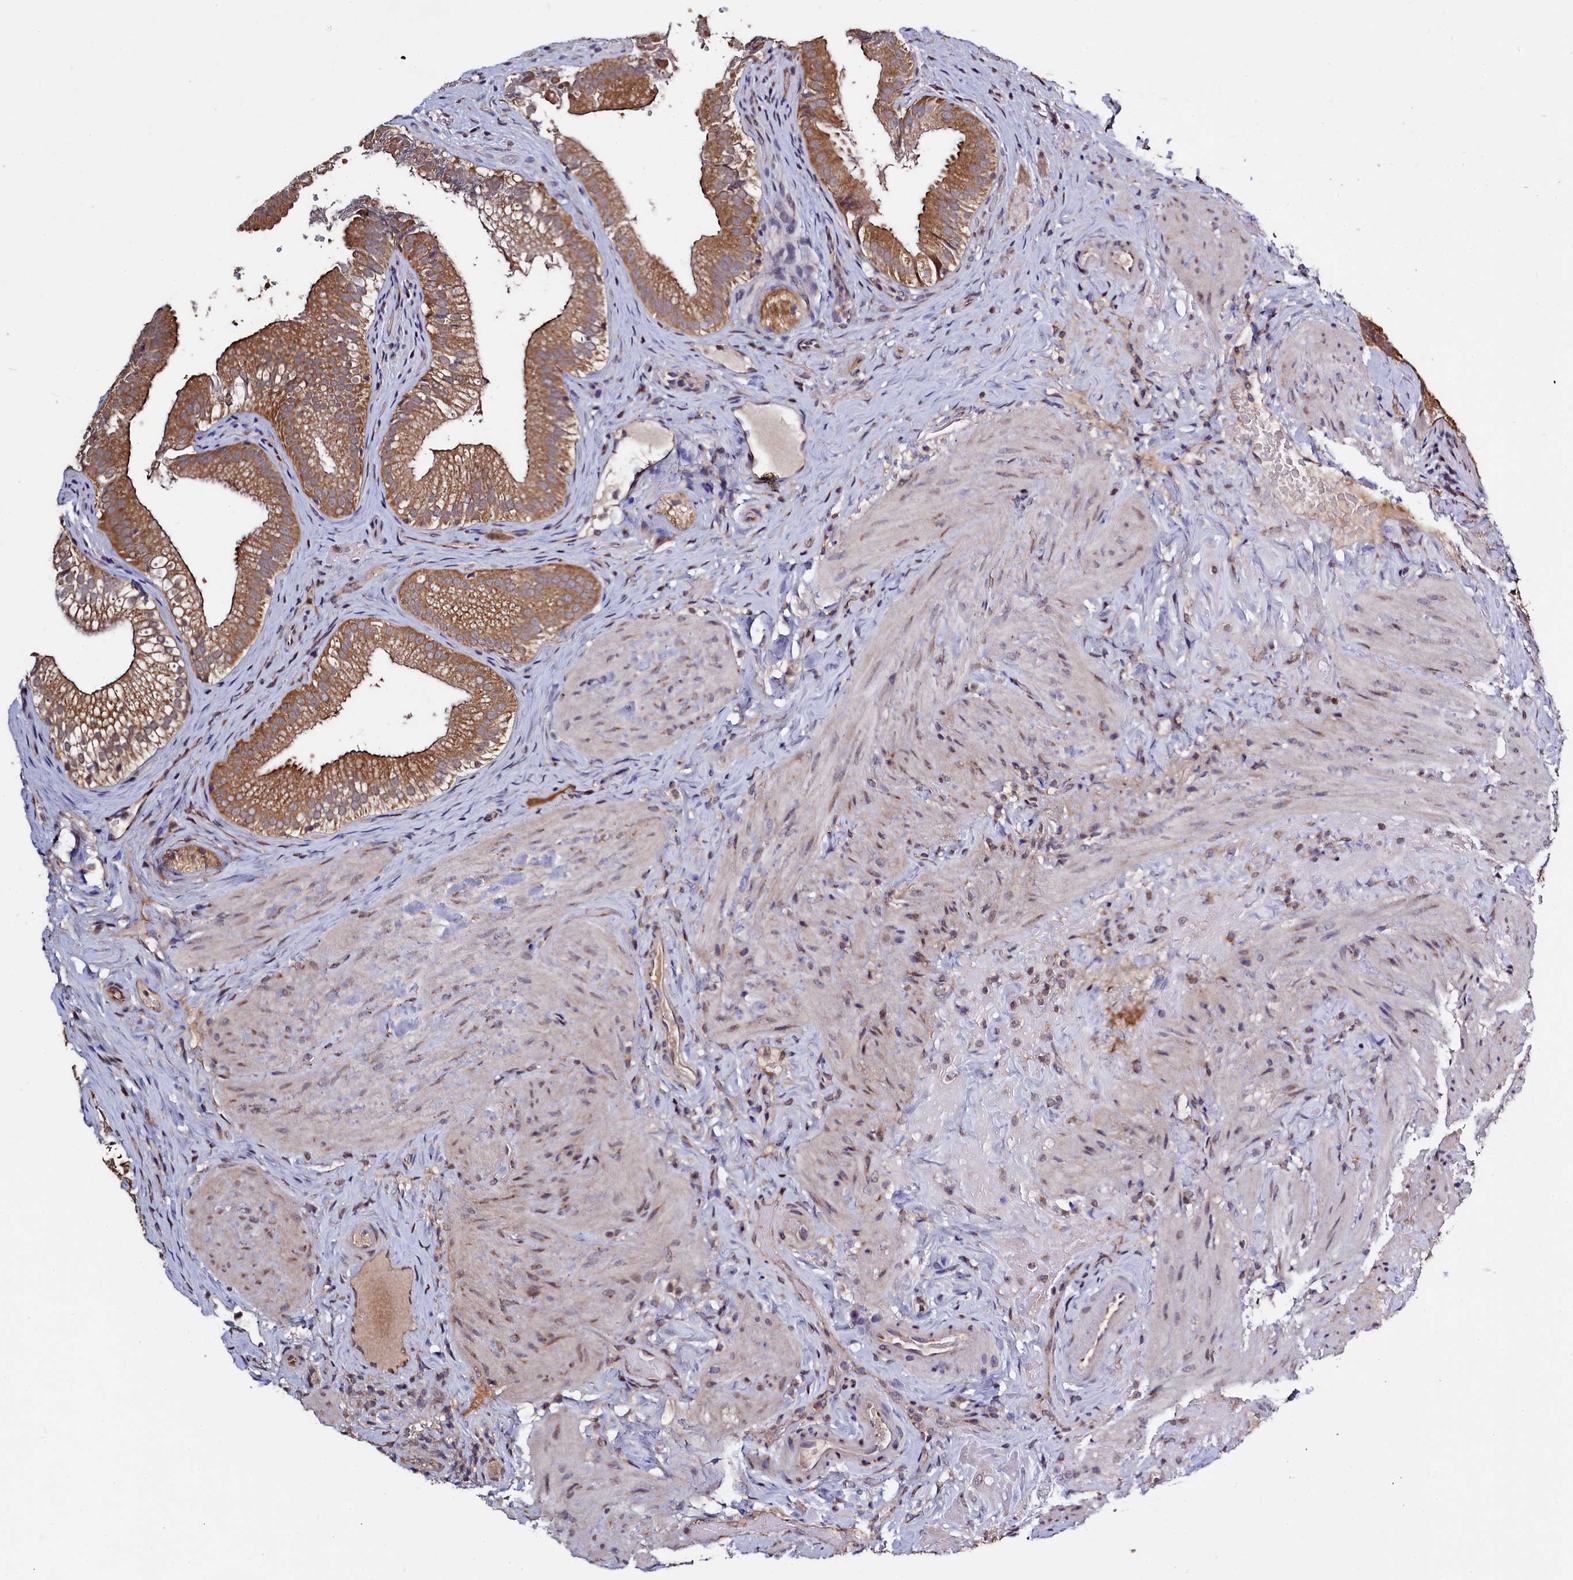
{"staining": {"intensity": "moderate", "quantity": ">75%", "location": "cytoplasmic/membranous"}, "tissue": "gallbladder", "cell_type": "Glandular cells", "image_type": "normal", "snomed": [{"axis": "morphology", "description": "Normal tissue, NOS"}, {"axis": "topography", "description": "Gallbladder"}], "caption": "Immunohistochemistry (DAB) staining of unremarkable human gallbladder demonstrates moderate cytoplasmic/membranous protein expression in approximately >75% of glandular cells. (DAB (3,3'-diaminobenzidine) IHC, brown staining for protein, blue staining for nuclei).", "gene": "SEC24C", "patient": {"sex": "female", "age": 30}}